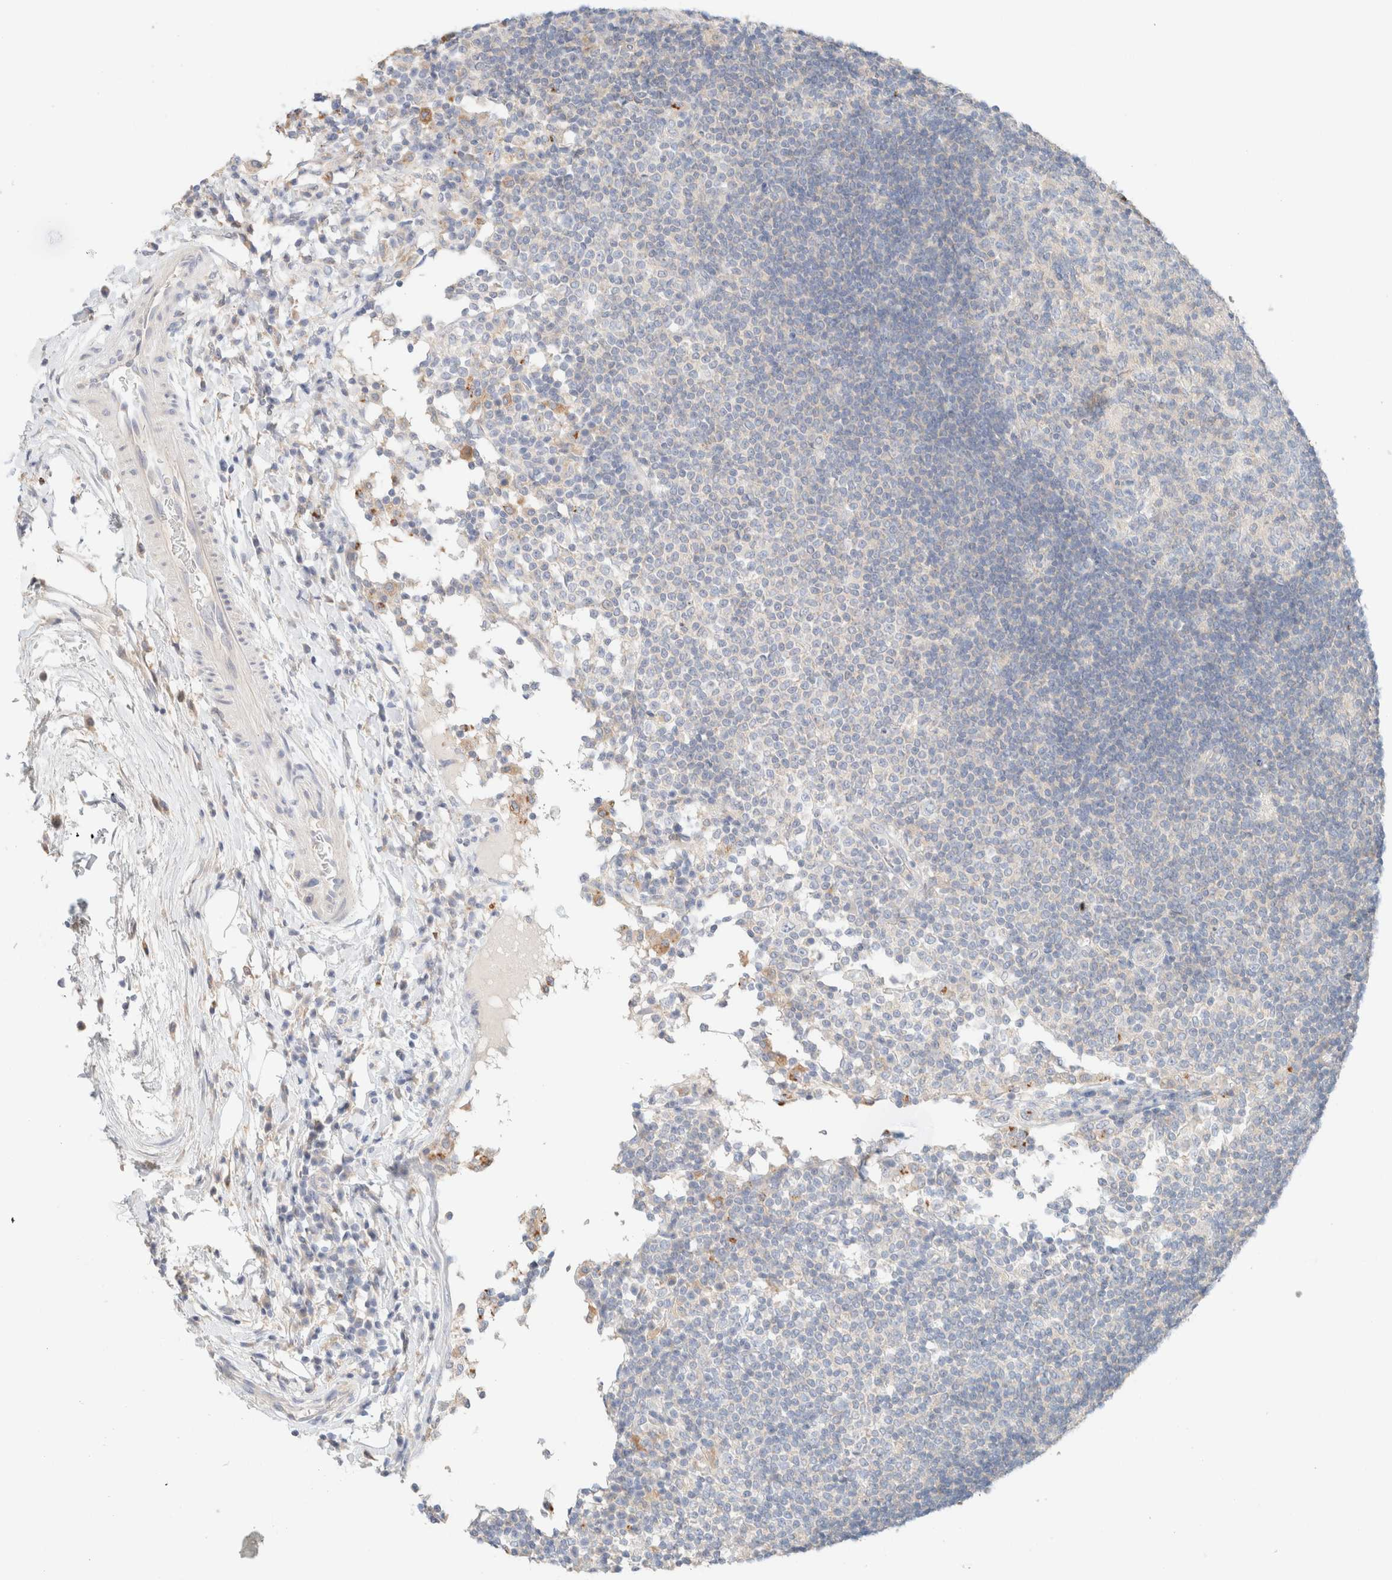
{"staining": {"intensity": "negative", "quantity": "none", "location": "none"}, "tissue": "lymph node", "cell_type": "Germinal center cells", "image_type": "normal", "snomed": [{"axis": "morphology", "description": "Normal tissue, NOS"}, {"axis": "topography", "description": "Lymph node"}], "caption": "Benign lymph node was stained to show a protein in brown. There is no significant staining in germinal center cells. (IHC, brightfield microscopy, high magnification).", "gene": "SARM1", "patient": {"sex": "female", "age": 53}}